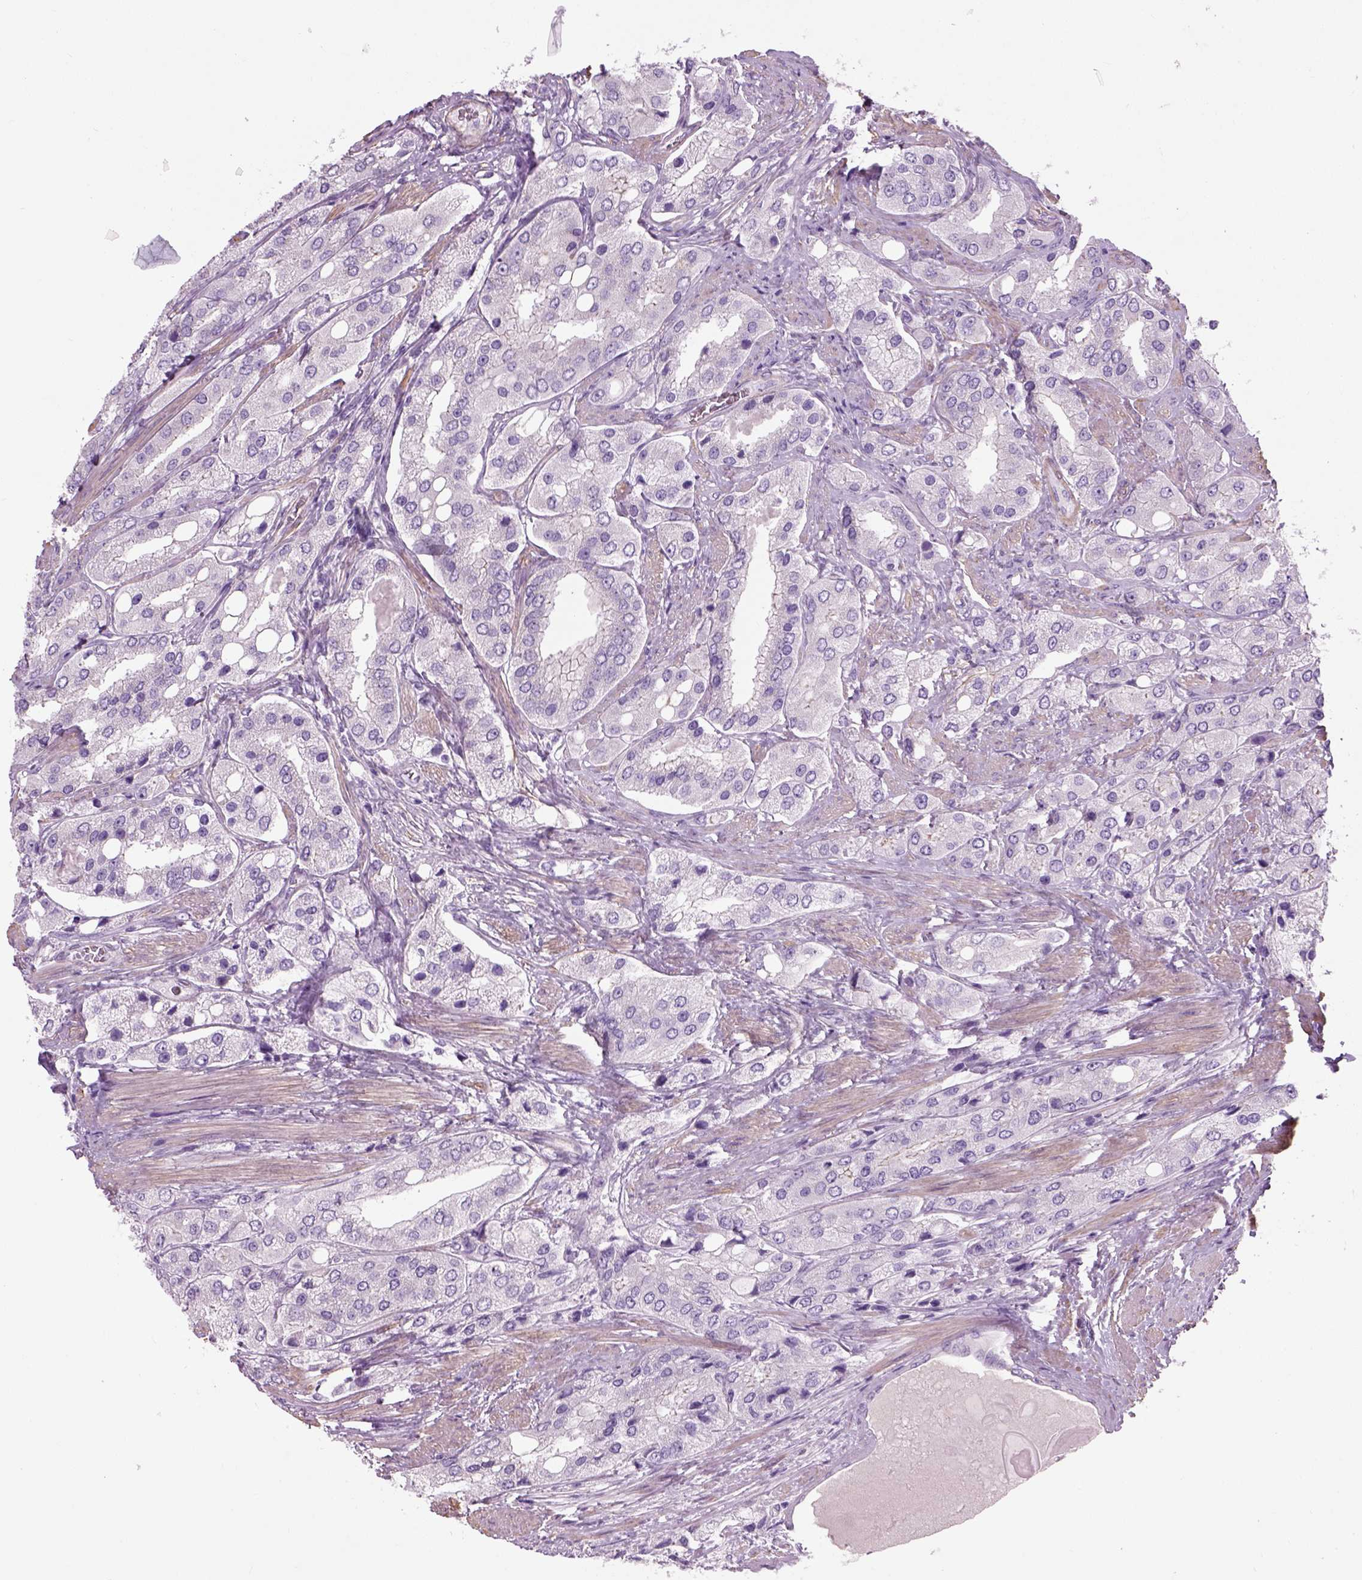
{"staining": {"intensity": "negative", "quantity": "none", "location": "none"}, "tissue": "prostate cancer", "cell_type": "Tumor cells", "image_type": "cancer", "snomed": [{"axis": "morphology", "description": "Adenocarcinoma, Low grade"}, {"axis": "topography", "description": "Prostate"}], "caption": "Tumor cells show no significant staining in prostate cancer (low-grade adenocarcinoma).", "gene": "FAM161A", "patient": {"sex": "male", "age": 69}}